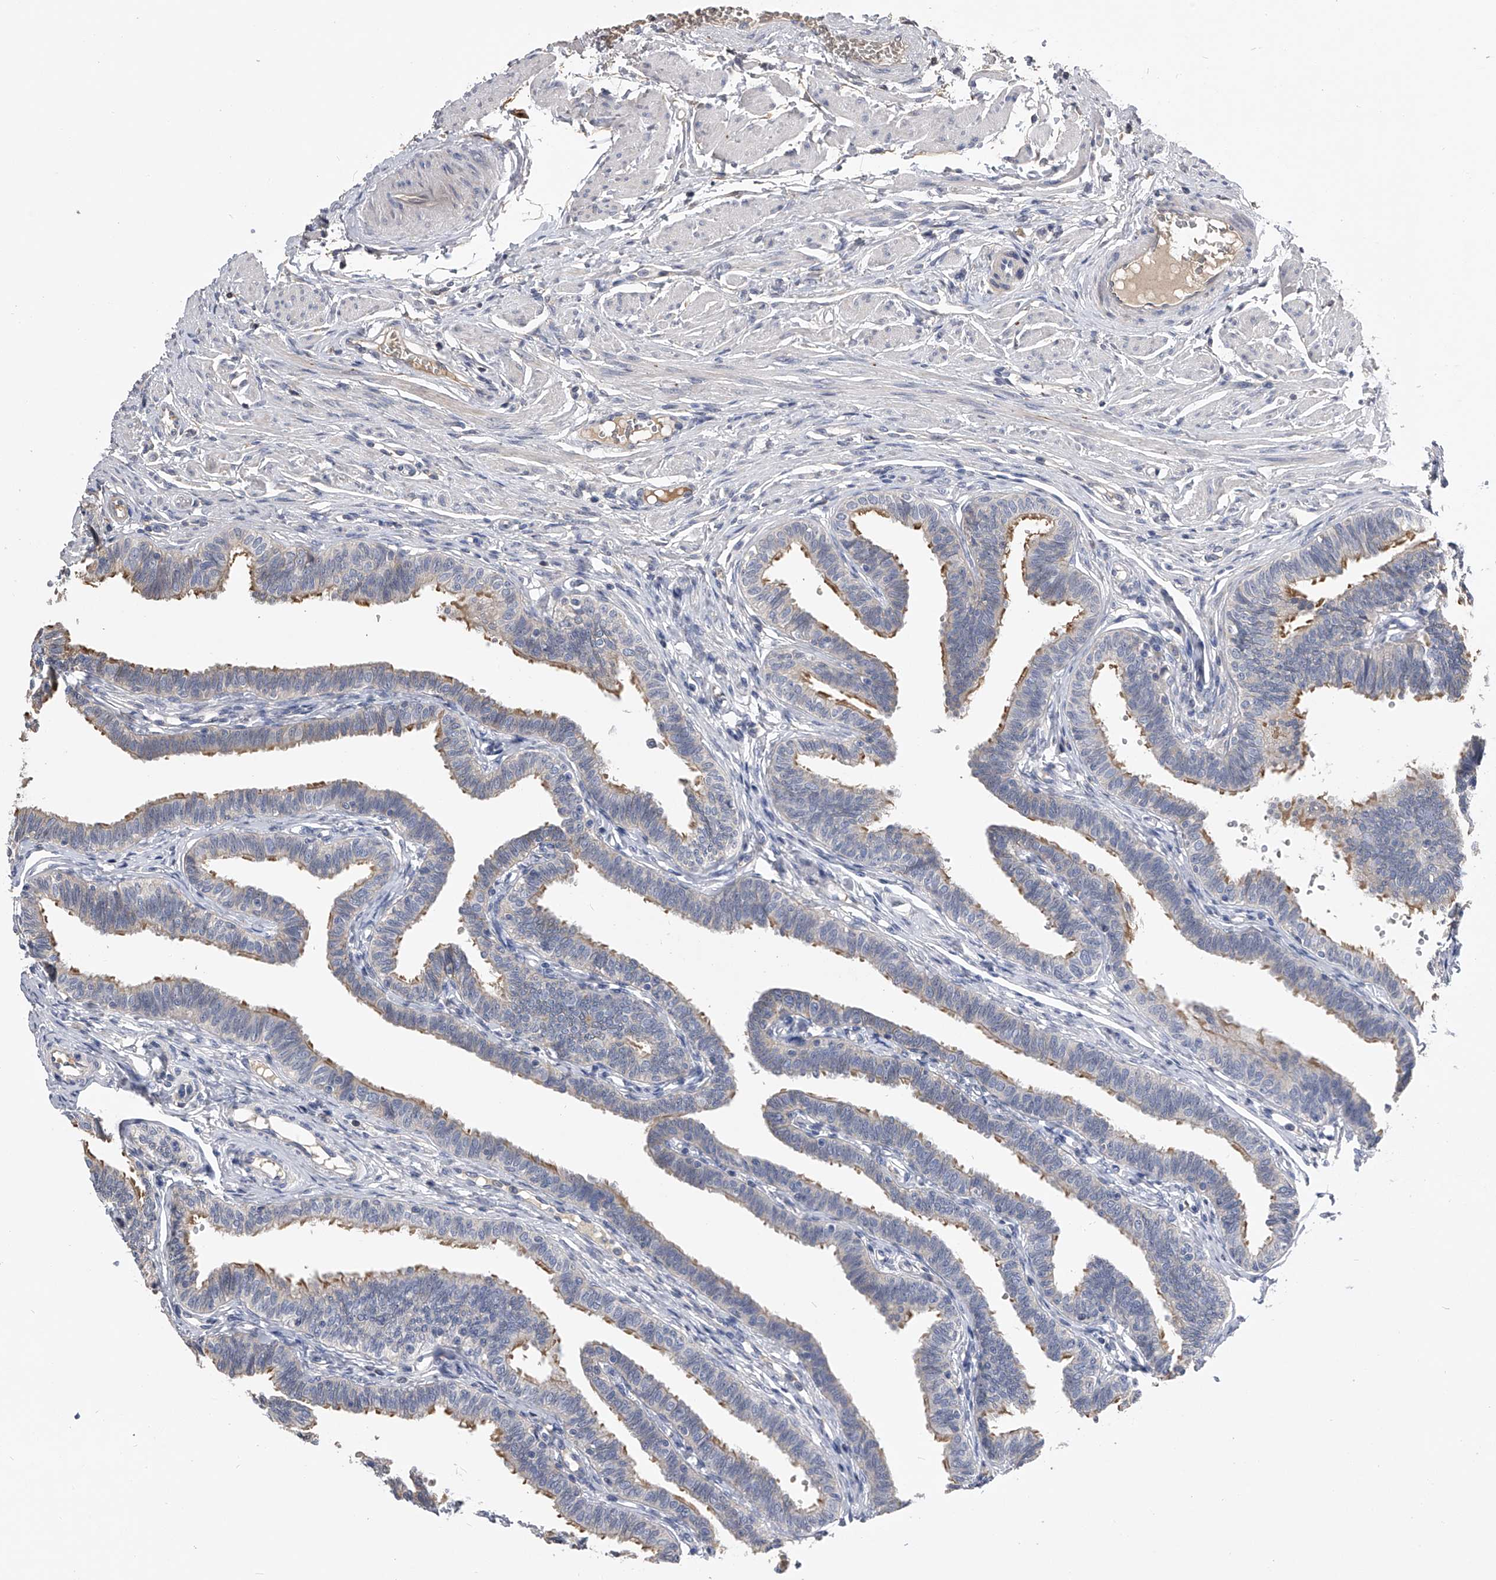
{"staining": {"intensity": "moderate", "quantity": "25%-75%", "location": "cytoplasmic/membranous"}, "tissue": "fallopian tube", "cell_type": "Glandular cells", "image_type": "normal", "snomed": [{"axis": "morphology", "description": "Normal tissue, NOS"}, {"axis": "topography", "description": "Fallopian tube"}, {"axis": "topography", "description": "Ovary"}], "caption": "Protein staining reveals moderate cytoplasmic/membranous positivity in about 25%-75% of glandular cells in unremarkable fallopian tube.", "gene": "MDN1", "patient": {"sex": "female", "age": 23}}